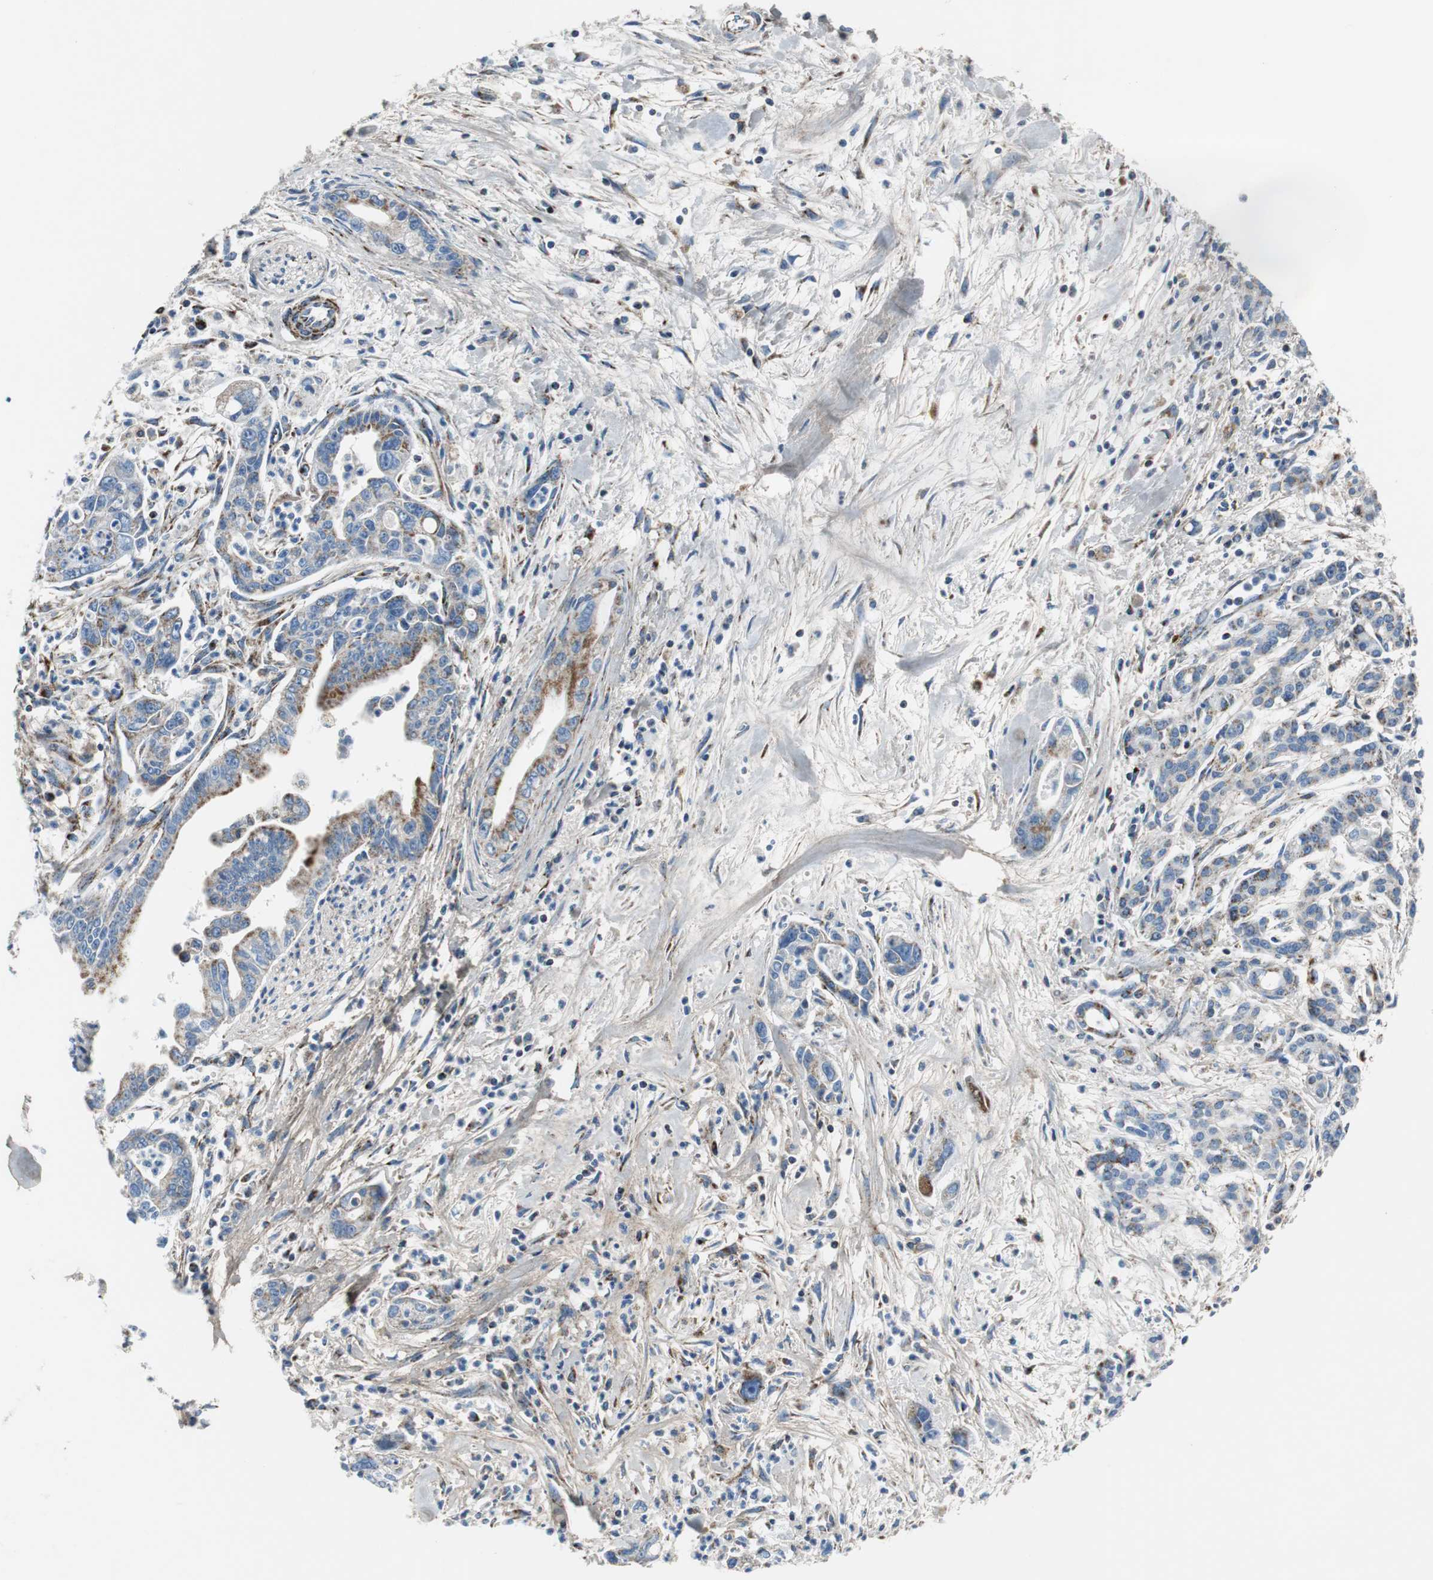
{"staining": {"intensity": "moderate", "quantity": "25%-75%", "location": "cytoplasmic/membranous"}, "tissue": "pancreatic cancer", "cell_type": "Tumor cells", "image_type": "cancer", "snomed": [{"axis": "morphology", "description": "Adenocarcinoma, NOS"}, {"axis": "topography", "description": "Pancreas"}], "caption": "Tumor cells demonstrate medium levels of moderate cytoplasmic/membranous expression in about 25%-75% of cells in human pancreatic cancer (adenocarcinoma). (DAB (3,3'-diaminobenzidine) IHC, brown staining for protein, blue staining for nuclei).", "gene": "C1QTNF7", "patient": {"sex": "male", "age": 70}}